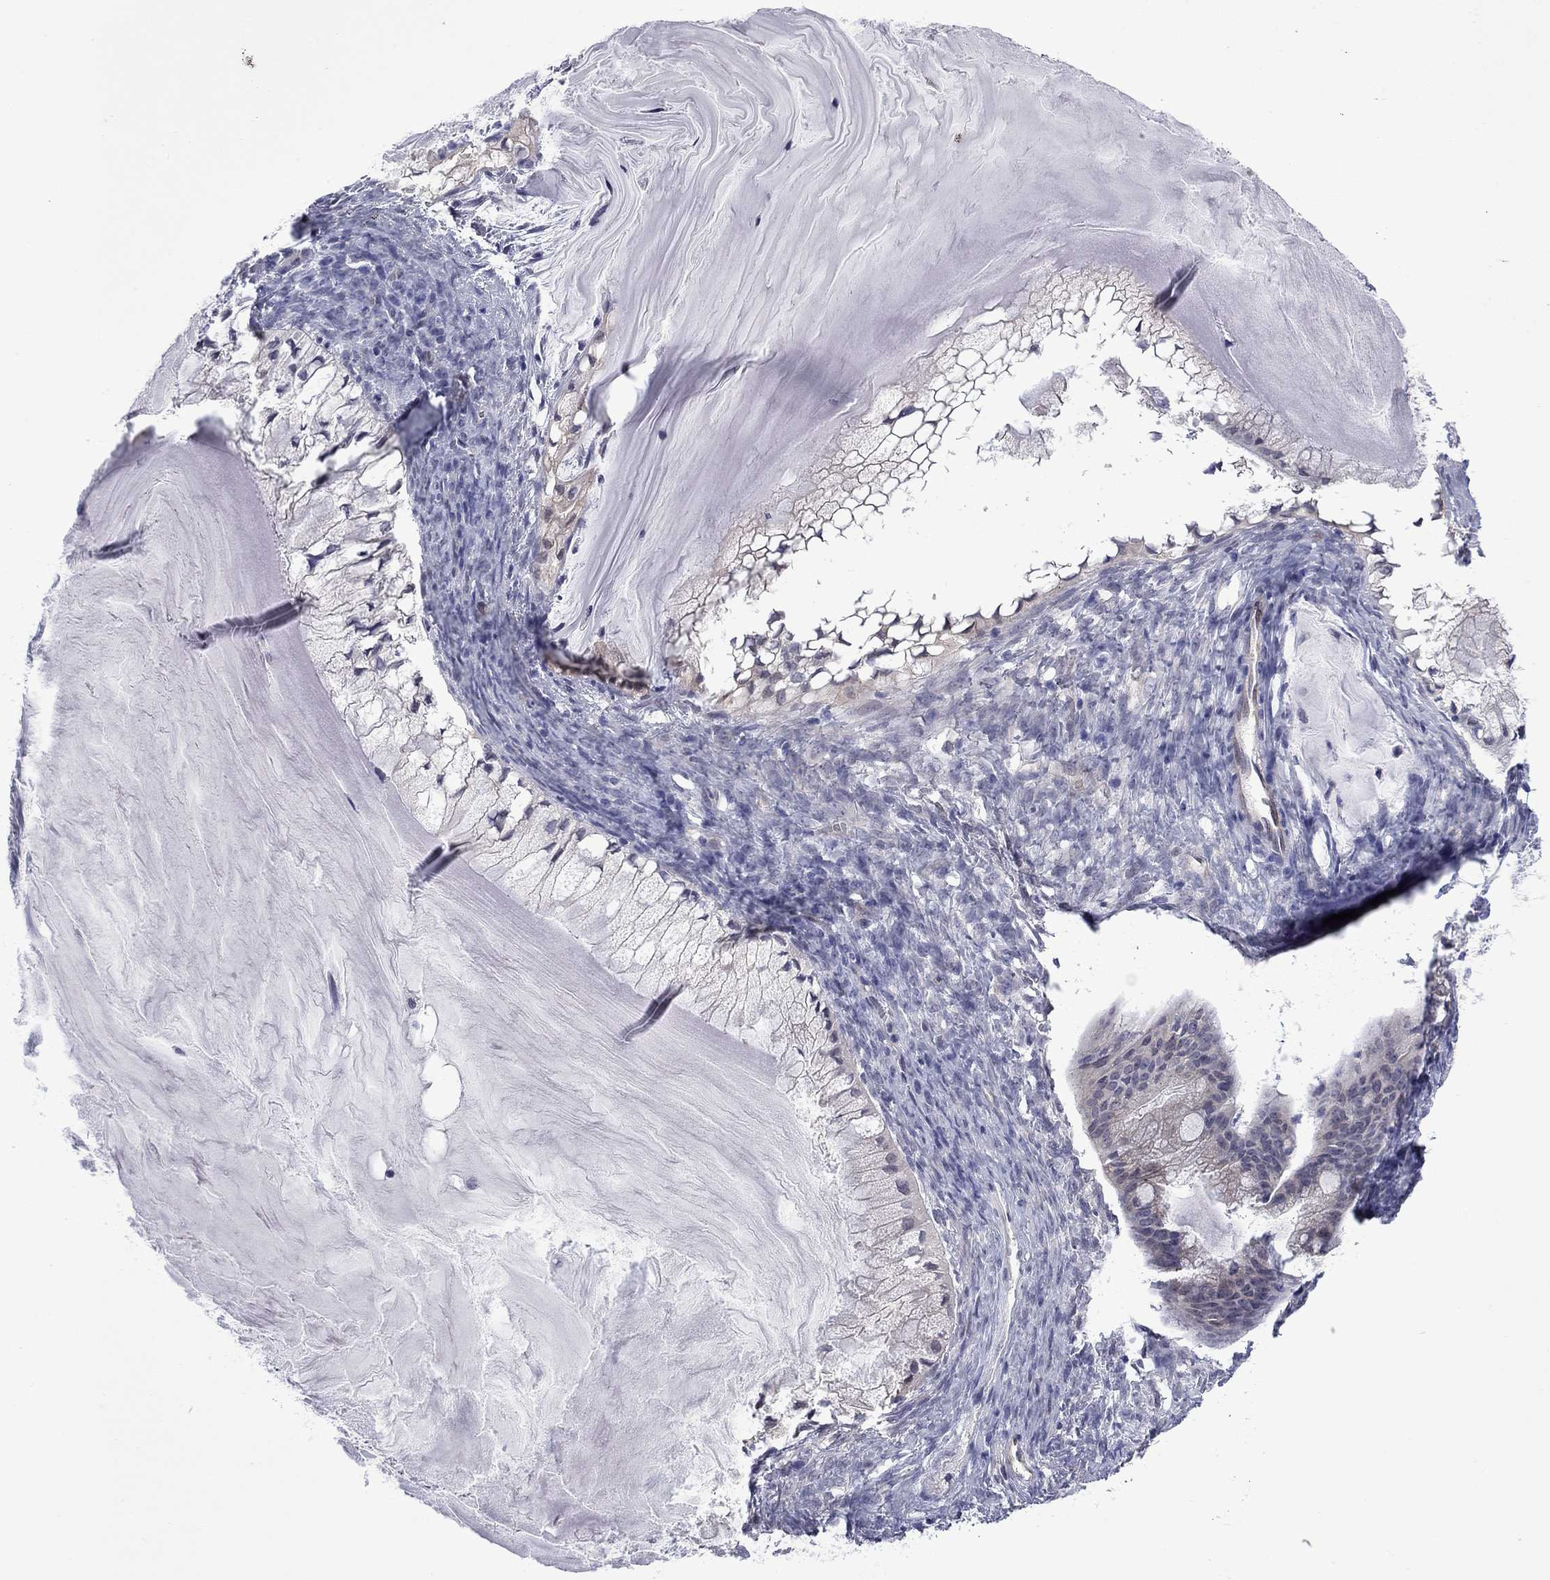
{"staining": {"intensity": "negative", "quantity": "none", "location": "none"}, "tissue": "ovarian cancer", "cell_type": "Tumor cells", "image_type": "cancer", "snomed": [{"axis": "morphology", "description": "Cystadenocarcinoma, mucinous, NOS"}, {"axis": "topography", "description": "Ovary"}], "caption": "High power microscopy histopathology image of an immunohistochemistry (IHC) histopathology image of mucinous cystadenocarcinoma (ovarian), revealing no significant expression in tumor cells. The staining was performed using DAB to visualize the protein expression in brown, while the nuclei were stained in blue with hematoxylin (Magnification: 20x).", "gene": "CTNNBIP1", "patient": {"sex": "female", "age": 57}}